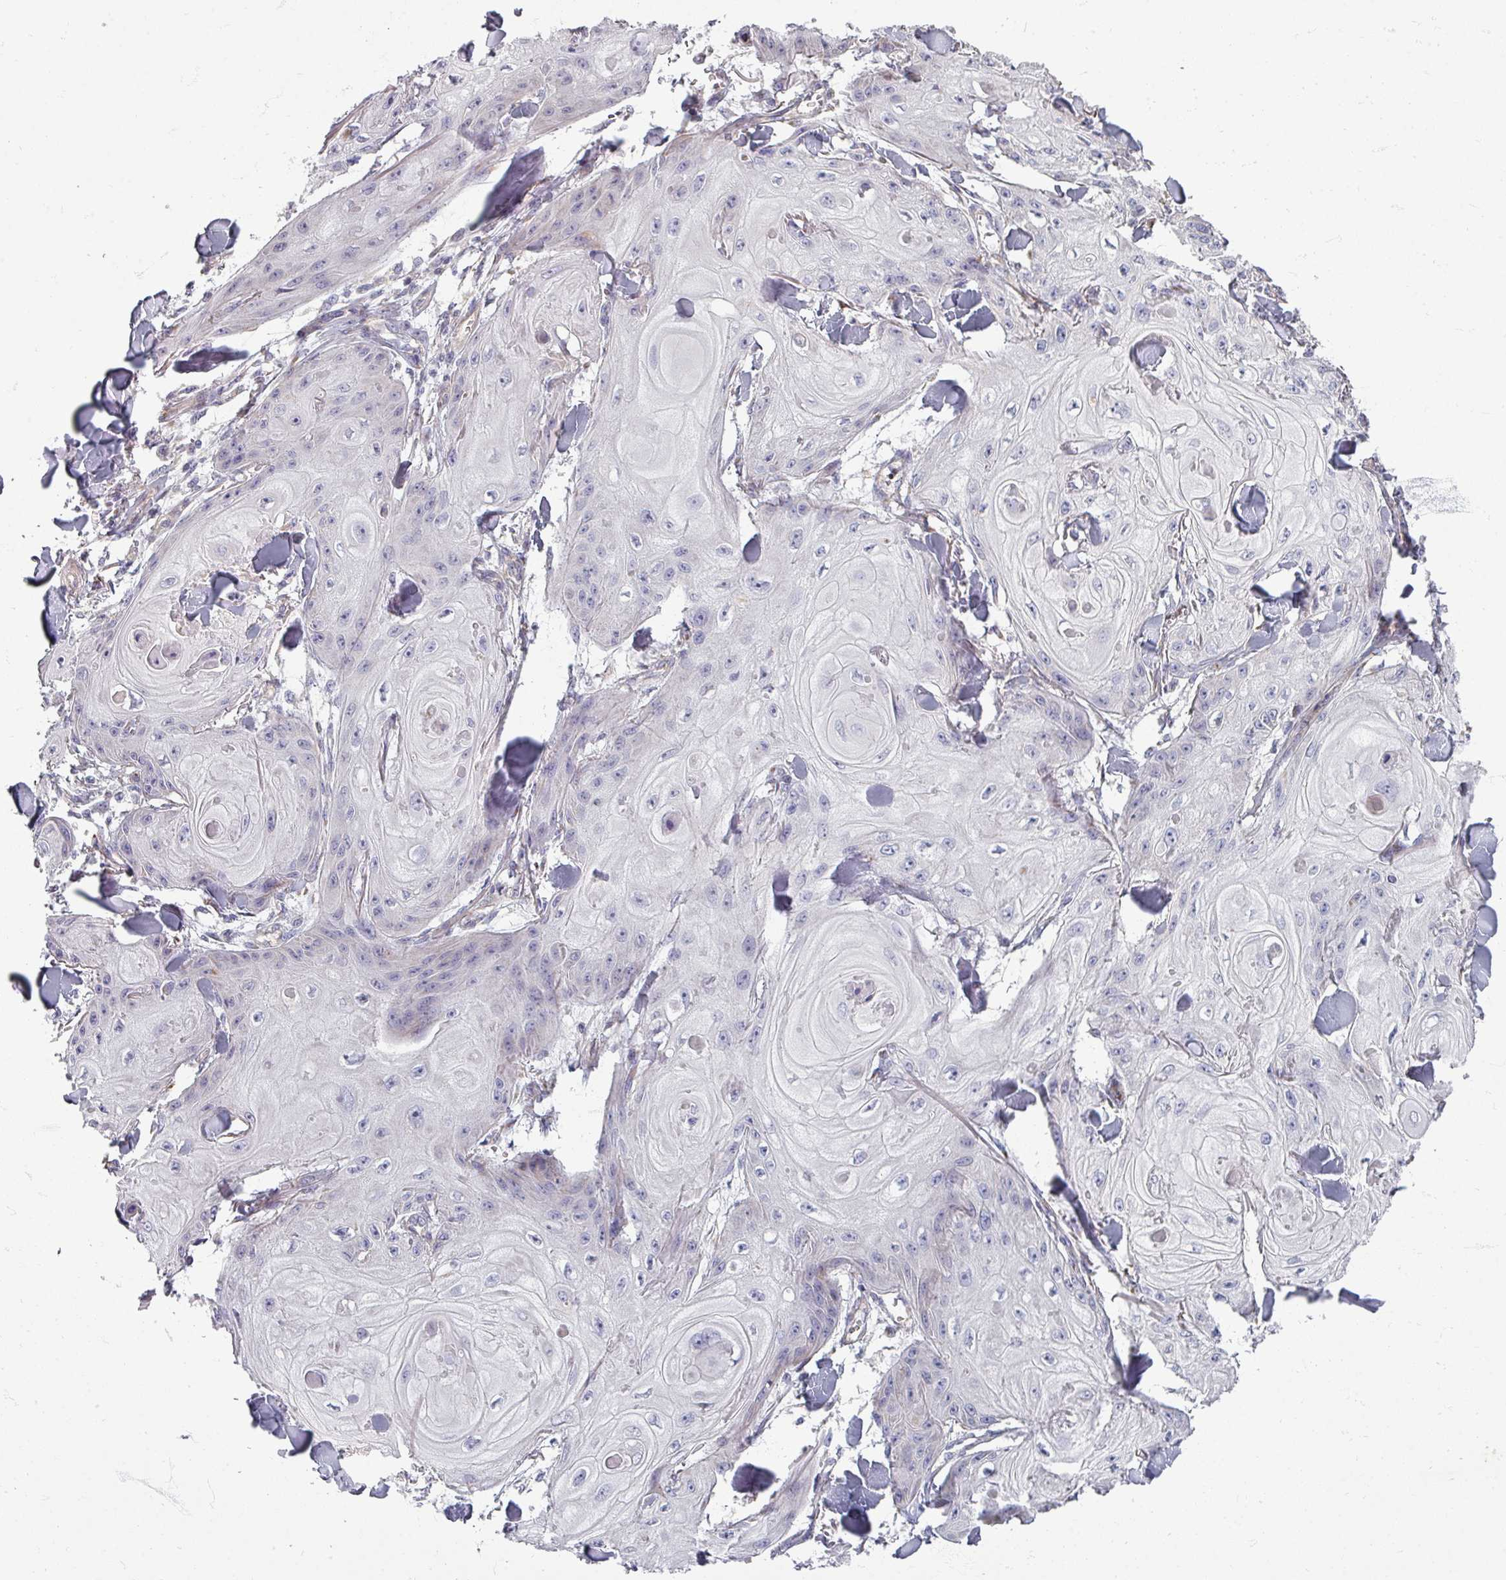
{"staining": {"intensity": "negative", "quantity": "none", "location": "none"}, "tissue": "skin cancer", "cell_type": "Tumor cells", "image_type": "cancer", "snomed": [{"axis": "morphology", "description": "Squamous cell carcinoma, NOS"}, {"axis": "topography", "description": "Skin"}], "caption": "A micrograph of human squamous cell carcinoma (skin) is negative for staining in tumor cells.", "gene": "GABARAPL1", "patient": {"sex": "male", "age": 74}}